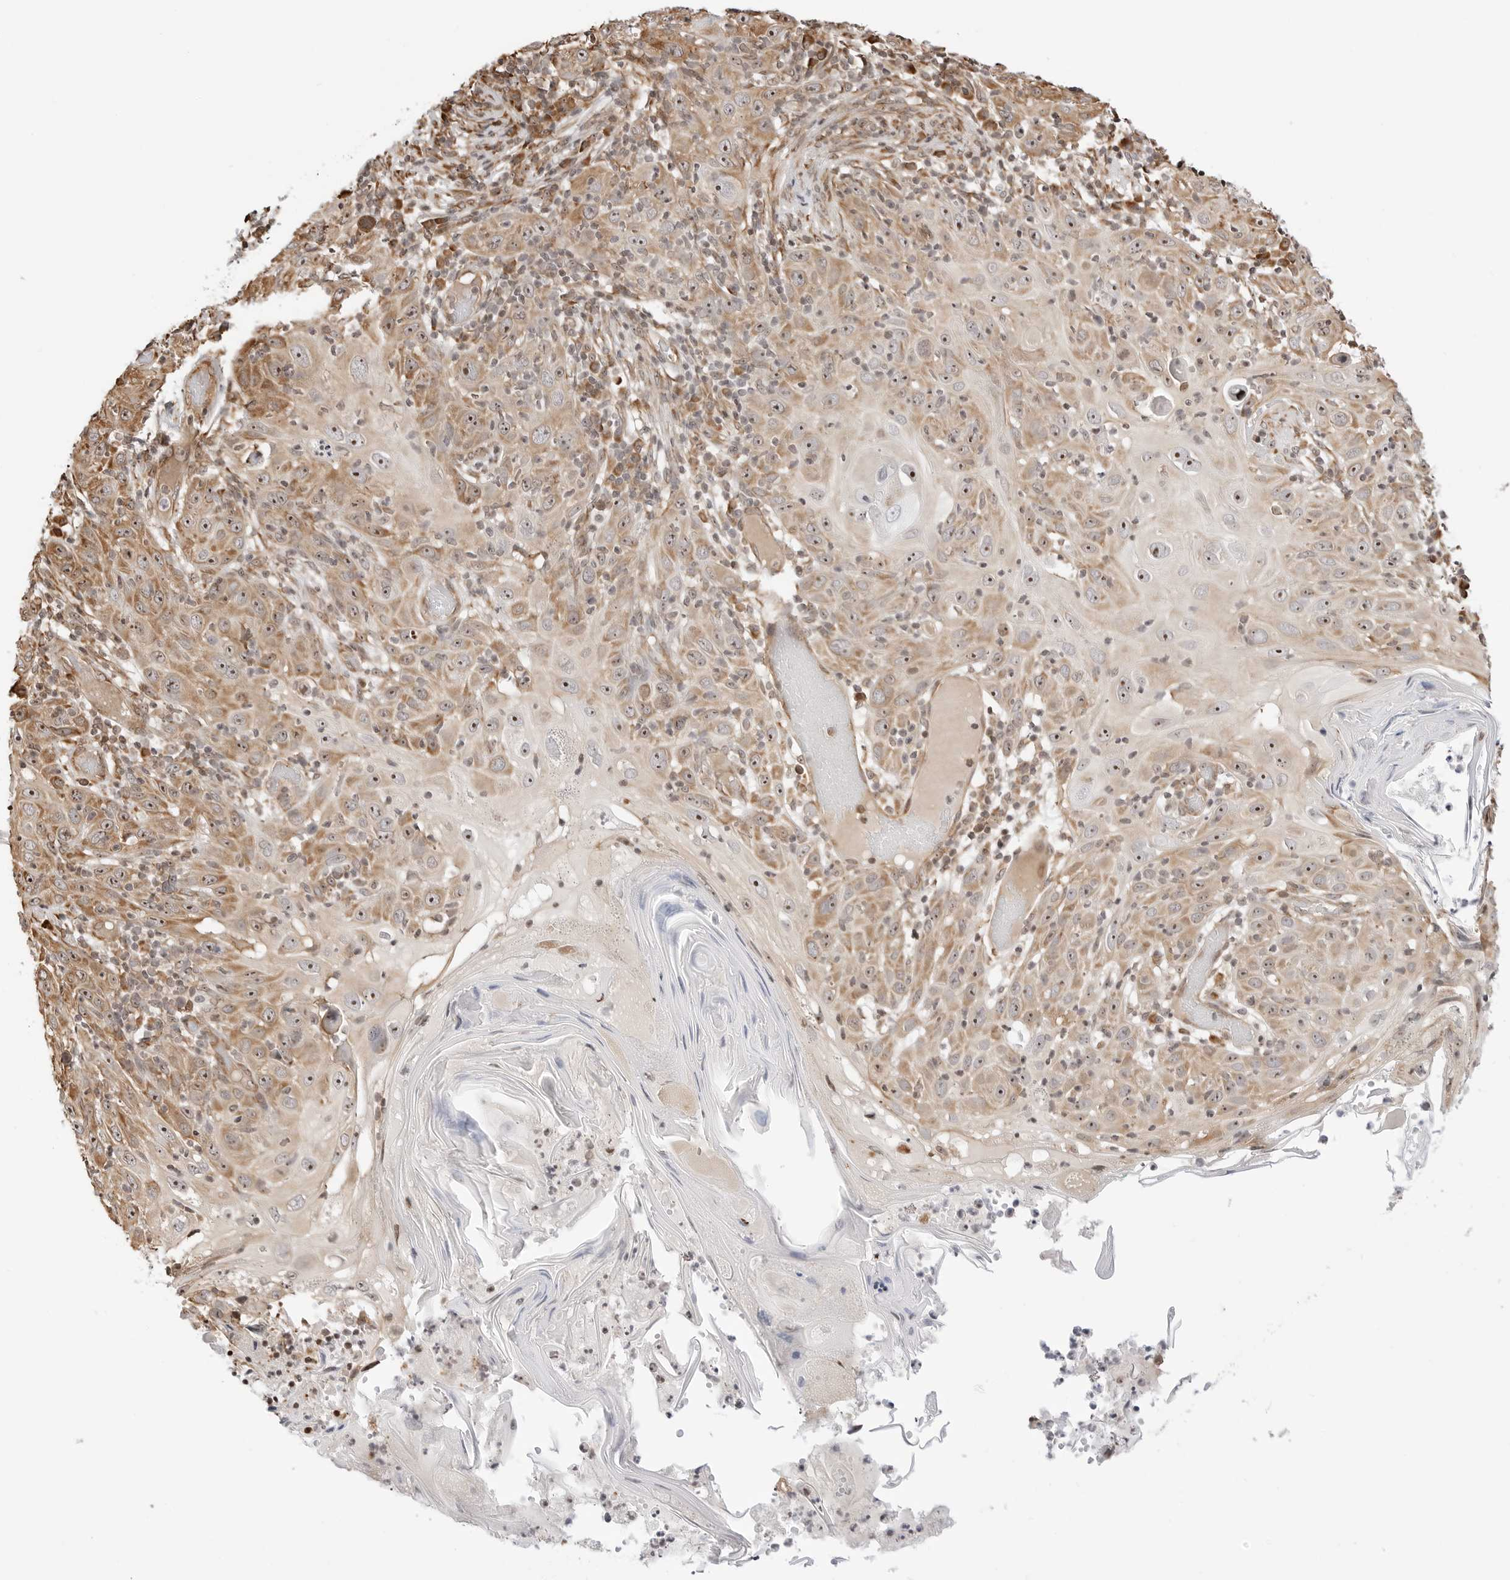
{"staining": {"intensity": "moderate", "quantity": ">75%", "location": "cytoplasmic/membranous,nuclear"}, "tissue": "skin cancer", "cell_type": "Tumor cells", "image_type": "cancer", "snomed": [{"axis": "morphology", "description": "Squamous cell carcinoma, NOS"}, {"axis": "topography", "description": "Skin"}], "caption": "Squamous cell carcinoma (skin) stained with a brown dye exhibits moderate cytoplasmic/membranous and nuclear positive positivity in approximately >75% of tumor cells.", "gene": "FKBP14", "patient": {"sex": "female", "age": 88}}